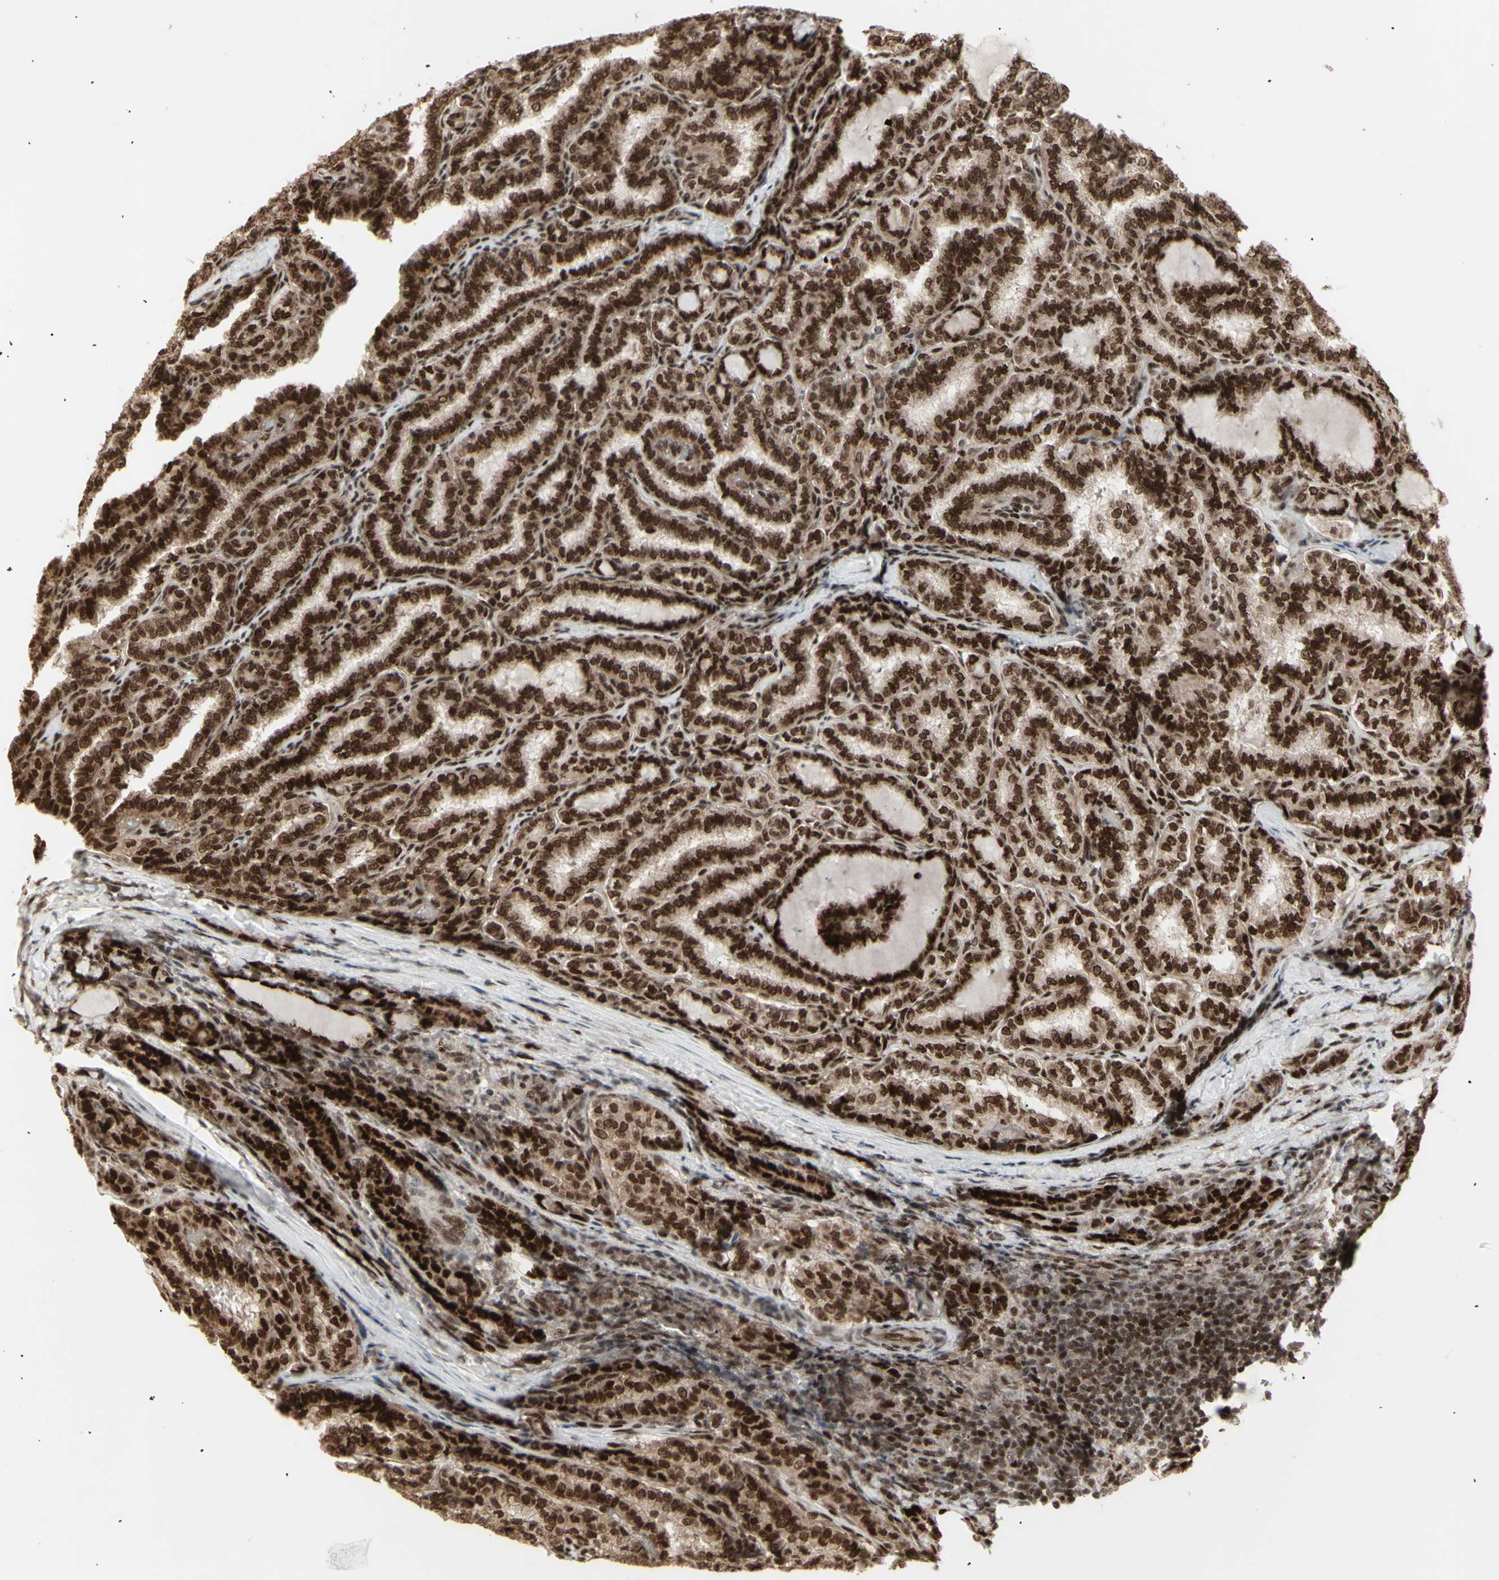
{"staining": {"intensity": "strong", "quantity": ">75%", "location": "cytoplasmic/membranous,nuclear"}, "tissue": "thyroid cancer", "cell_type": "Tumor cells", "image_type": "cancer", "snomed": [{"axis": "morphology", "description": "Normal tissue, NOS"}, {"axis": "morphology", "description": "Papillary adenocarcinoma, NOS"}, {"axis": "topography", "description": "Thyroid gland"}], "caption": "Immunohistochemical staining of human thyroid papillary adenocarcinoma reveals high levels of strong cytoplasmic/membranous and nuclear protein staining in approximately >75% of tumor cells.", "gene": "CBX1", "patient": {"sex": "female", "age": 30}}